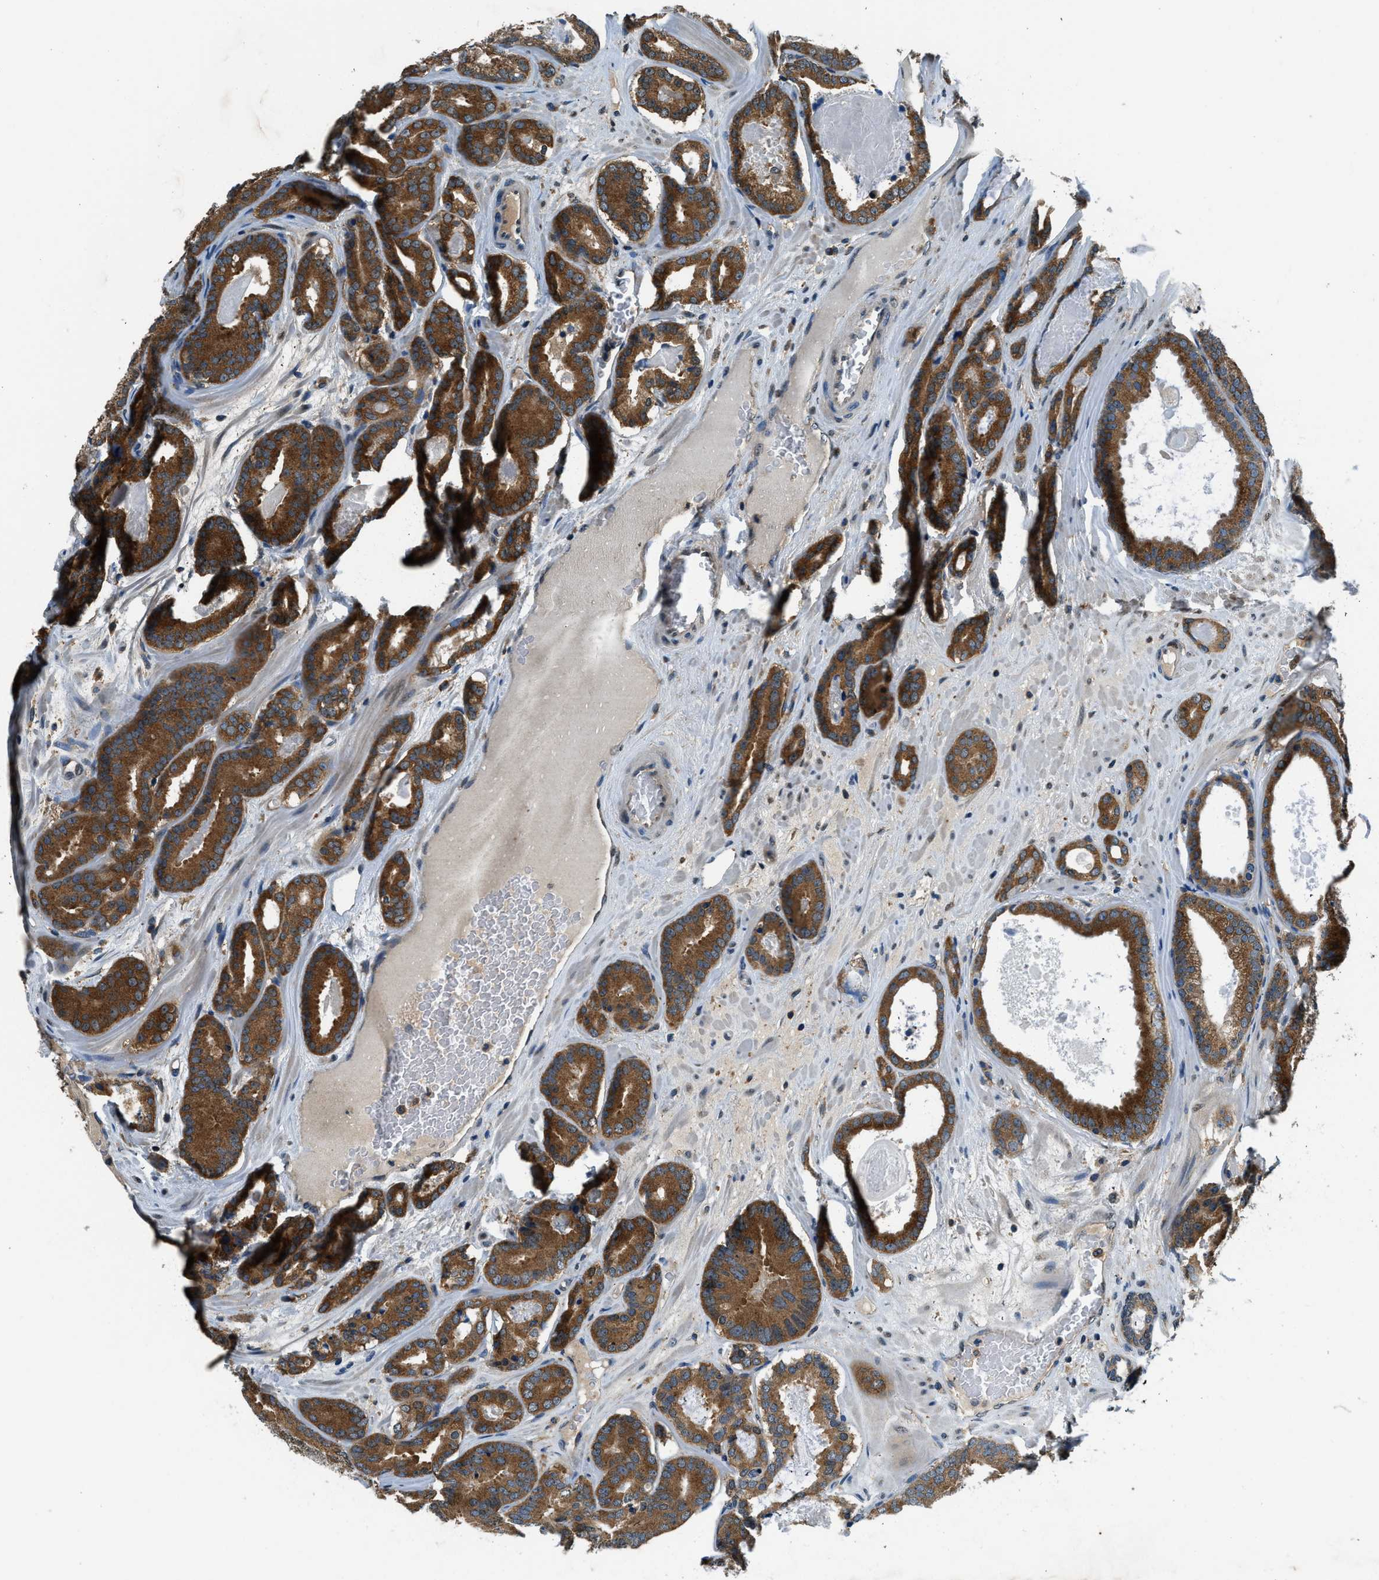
{"staining": {"intensity": "strong", "quantity": ">75%", "location": "cytoplasmic/membranous"}, "tissue": "prostate cancer", "cell_type": "Tumor cells", "image_type": "cancer", "snomed": [{"axis": "morphology", "description": "Adenocarcinoma, High grade"}, {"axis": "topography", "description": "Prostate"}], "caption": "Immunohistochemical staining of prostate cancer (adenocarcinoma (high-grade)) displays high levels of strong cytoplasmic/membranous protein staining in about >75% of tumor cells.", "gene": "ARFGAP2", "patient": {"sex": "male", "age": 60}}